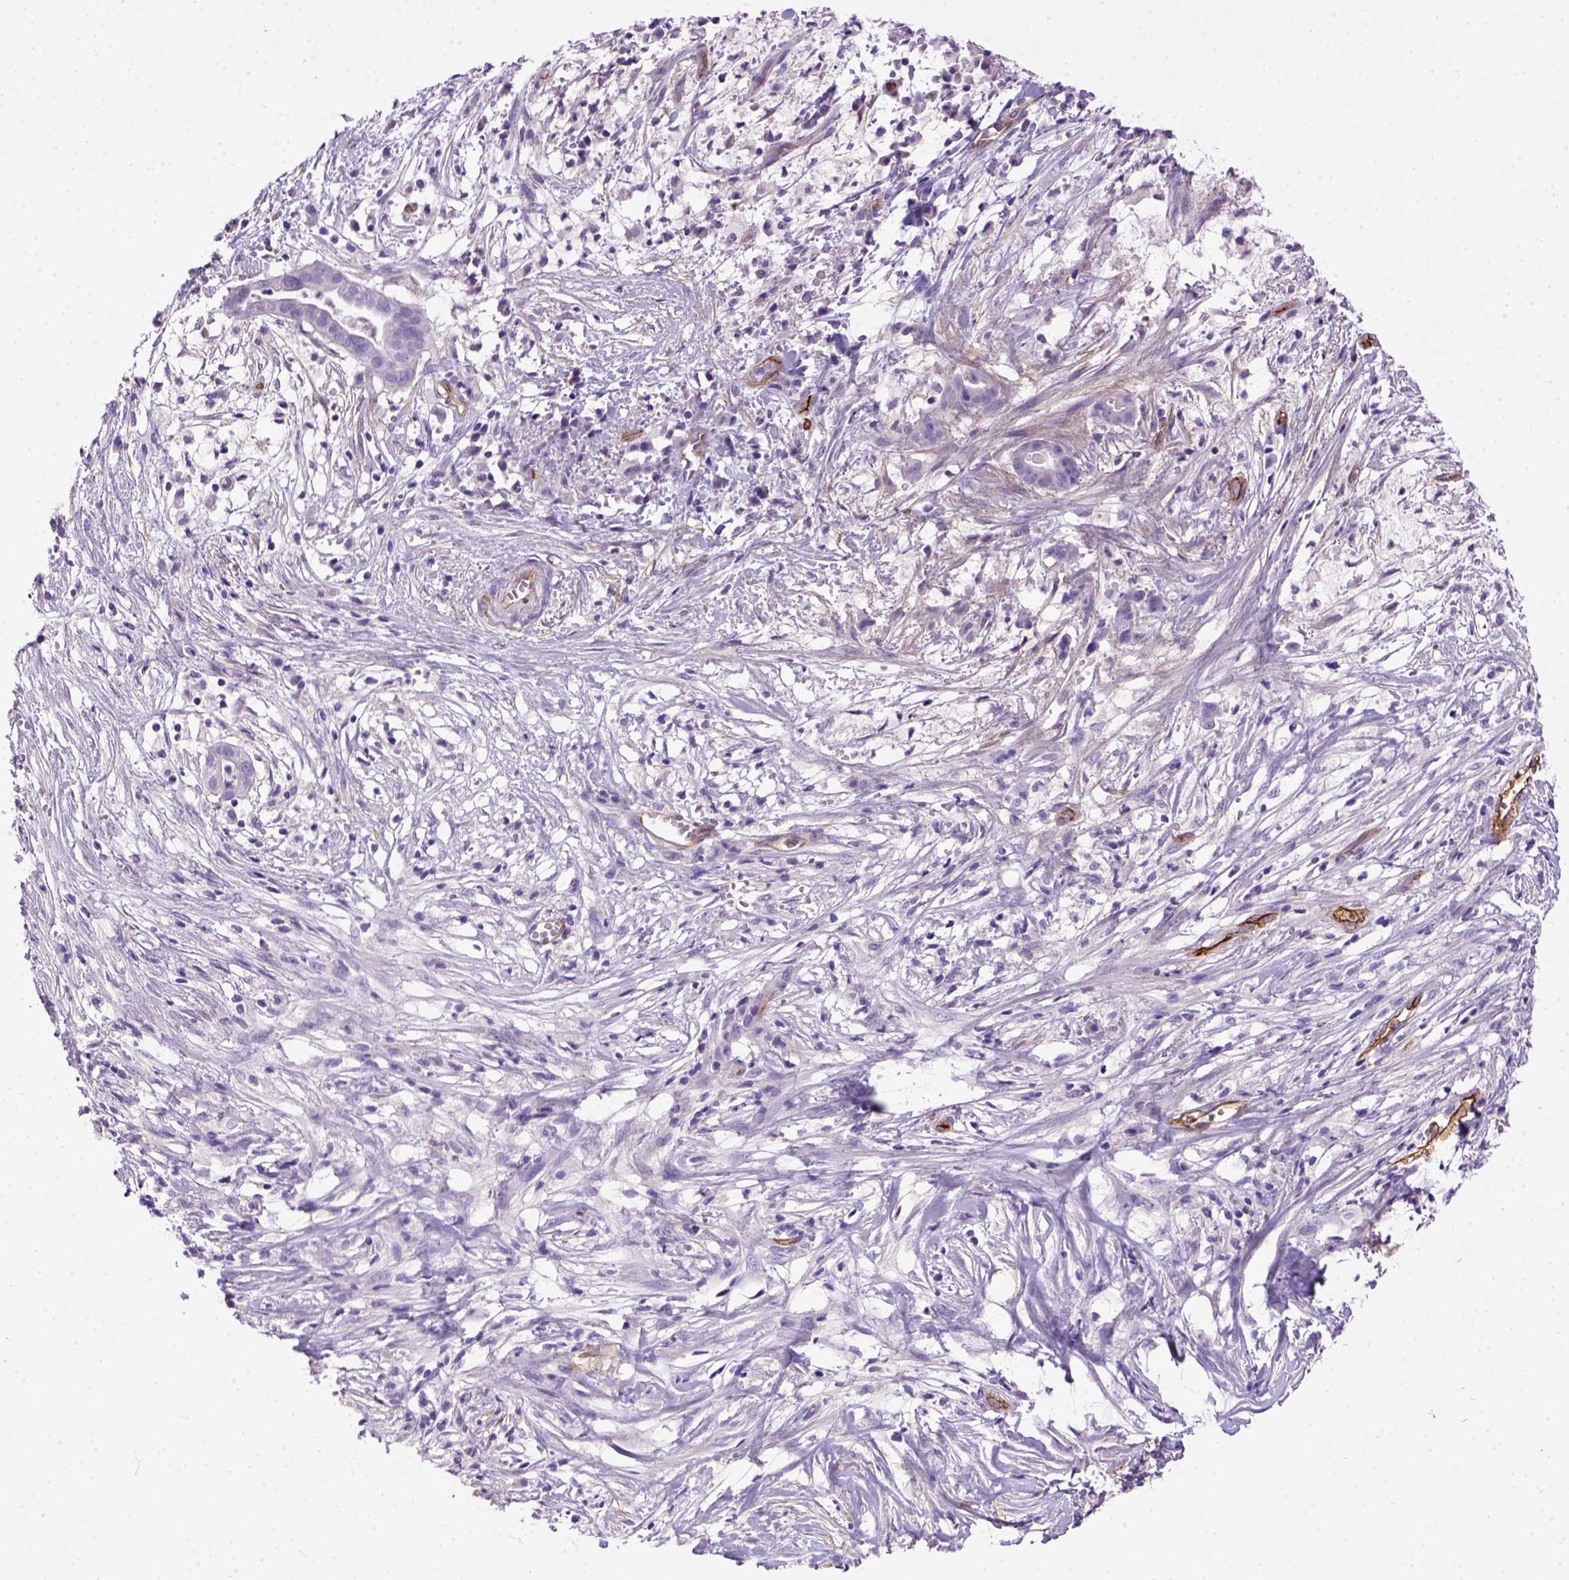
{"staining": {"intensity": "negative", "quantity": "none", "location": "none"}, "tissue": "pancreatic cancer", "cell_type": "Tumor cells", "image_type": "cancer", "snomed": [{"axis": "morphology", "description": "Adenocarcinoma, NOS"}, {"axis": "topography", "description": "Pancreas"}], "caption": "A high-resolution image shows immunohistochemistry staining of pancreatic cancer, which displays no significant staining in tumor cells.", "gene": "ENG", "patient": {"sex": "male", "age": 61}}